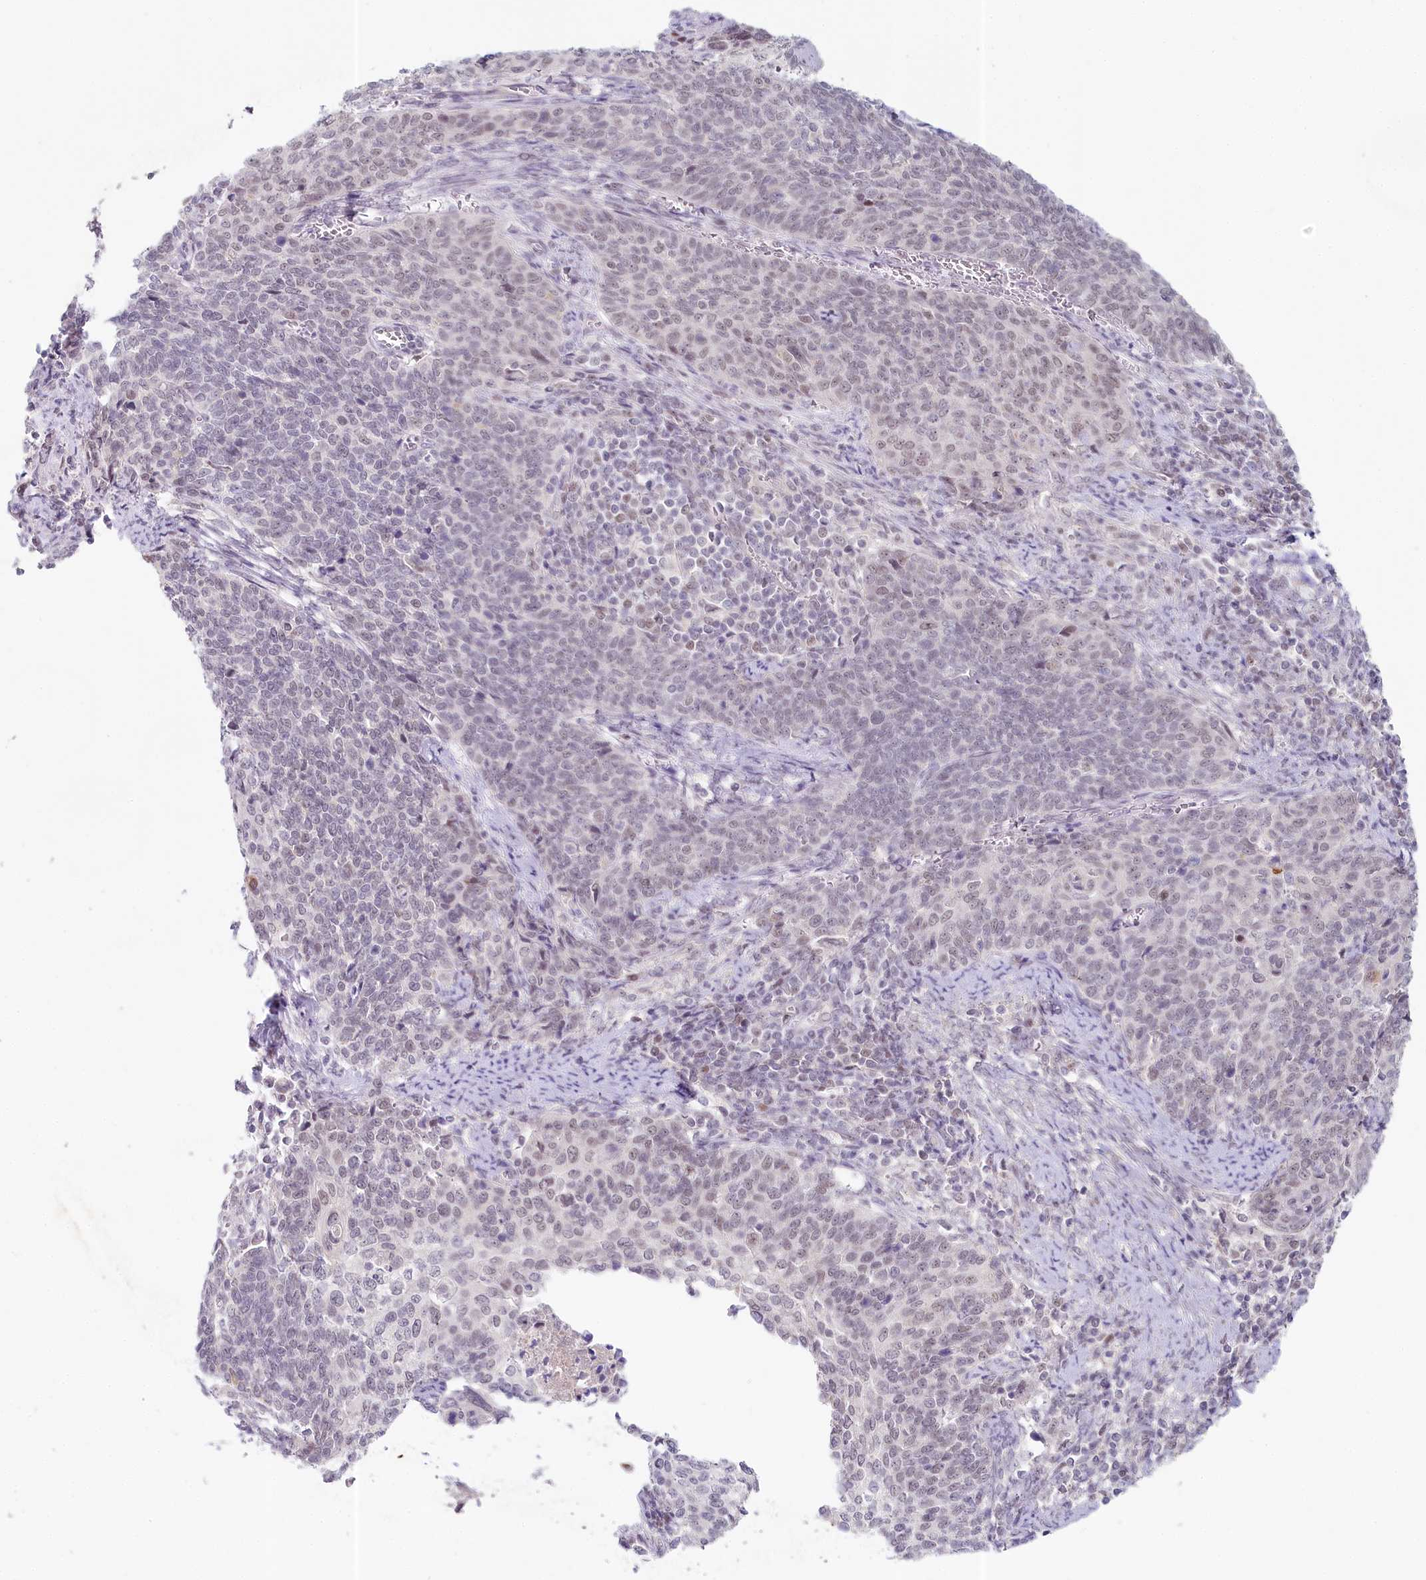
{"staining": {"intensity": "negative", "quantity": "none", "location": "none"}, "tissue": "cervical cancer", "cell_type": "Tumor cells", "image_type": "cancer", "snomed": [{"axis": "morphology", "description": "Squamous cell carcinoma, NOS"}, {"axis": "topography", "description": "Cervix"}], "caption": "There is no significant expression in tumor cells of cervical cancer.", "gene": "AMTN", "patient": {"sex": "female", "age": 39}}